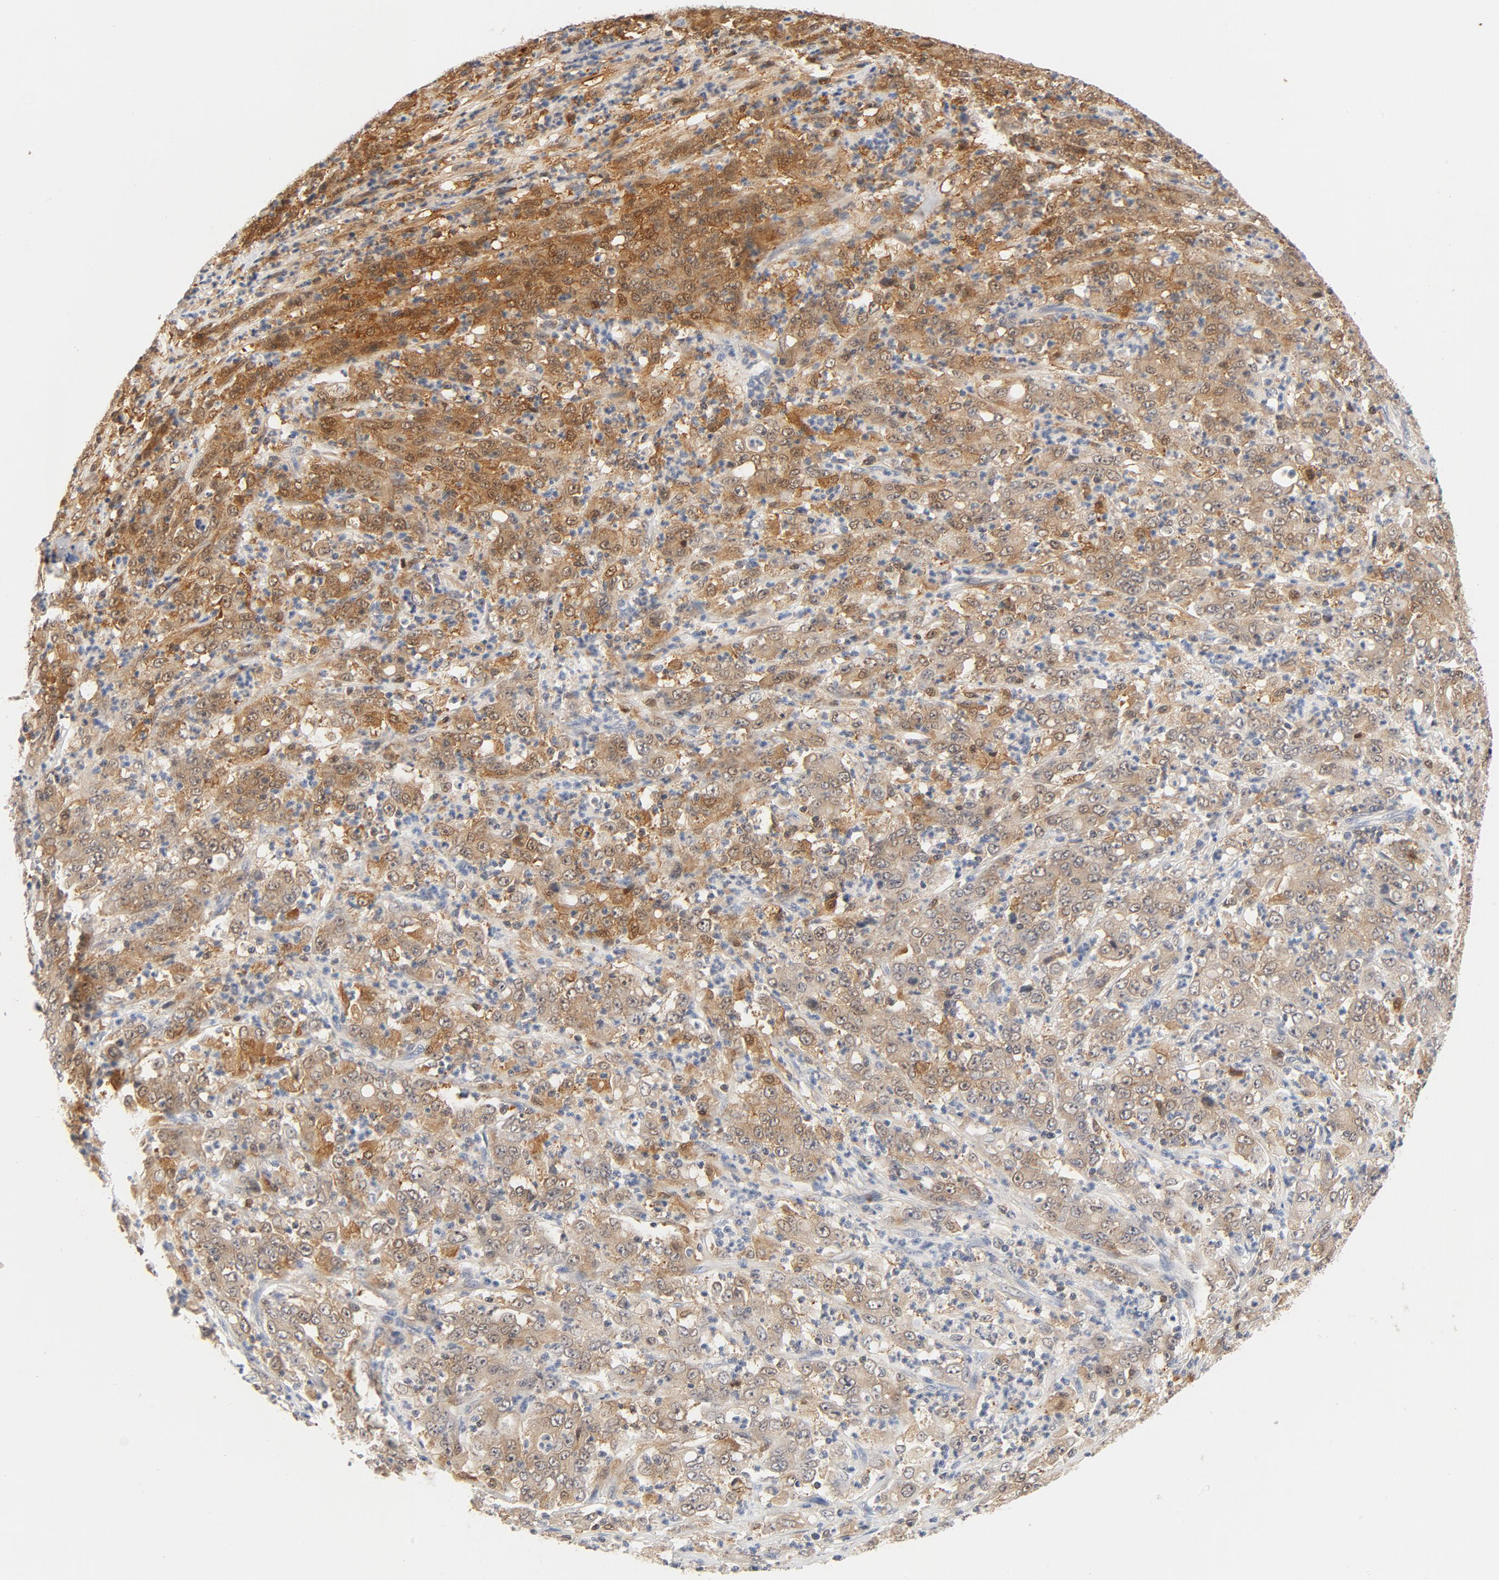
{"staining": {"intensity": "moderate", "quantity": ">75%", "location": "cytoplasmic/membranous"}, "tissue": "stomach cancer", "cell_type": "Tumor cells", "image_type": "cancer", "snomed": [{"axis": "morphology", "description": "Adenocarcinoma, NOS"}, {"axis": "topography", "description": "Stomach, lower"}], "caption": "Immunohistochemical staining of human stomach cancer (adenocarcinoma) displays moderate cytoplasmic/membranous protein expression in about >75% of tumor cells. Nuclei are stained in blue.", "gene": "STAT1", "patient": {"sex": "female", "age": 71}}